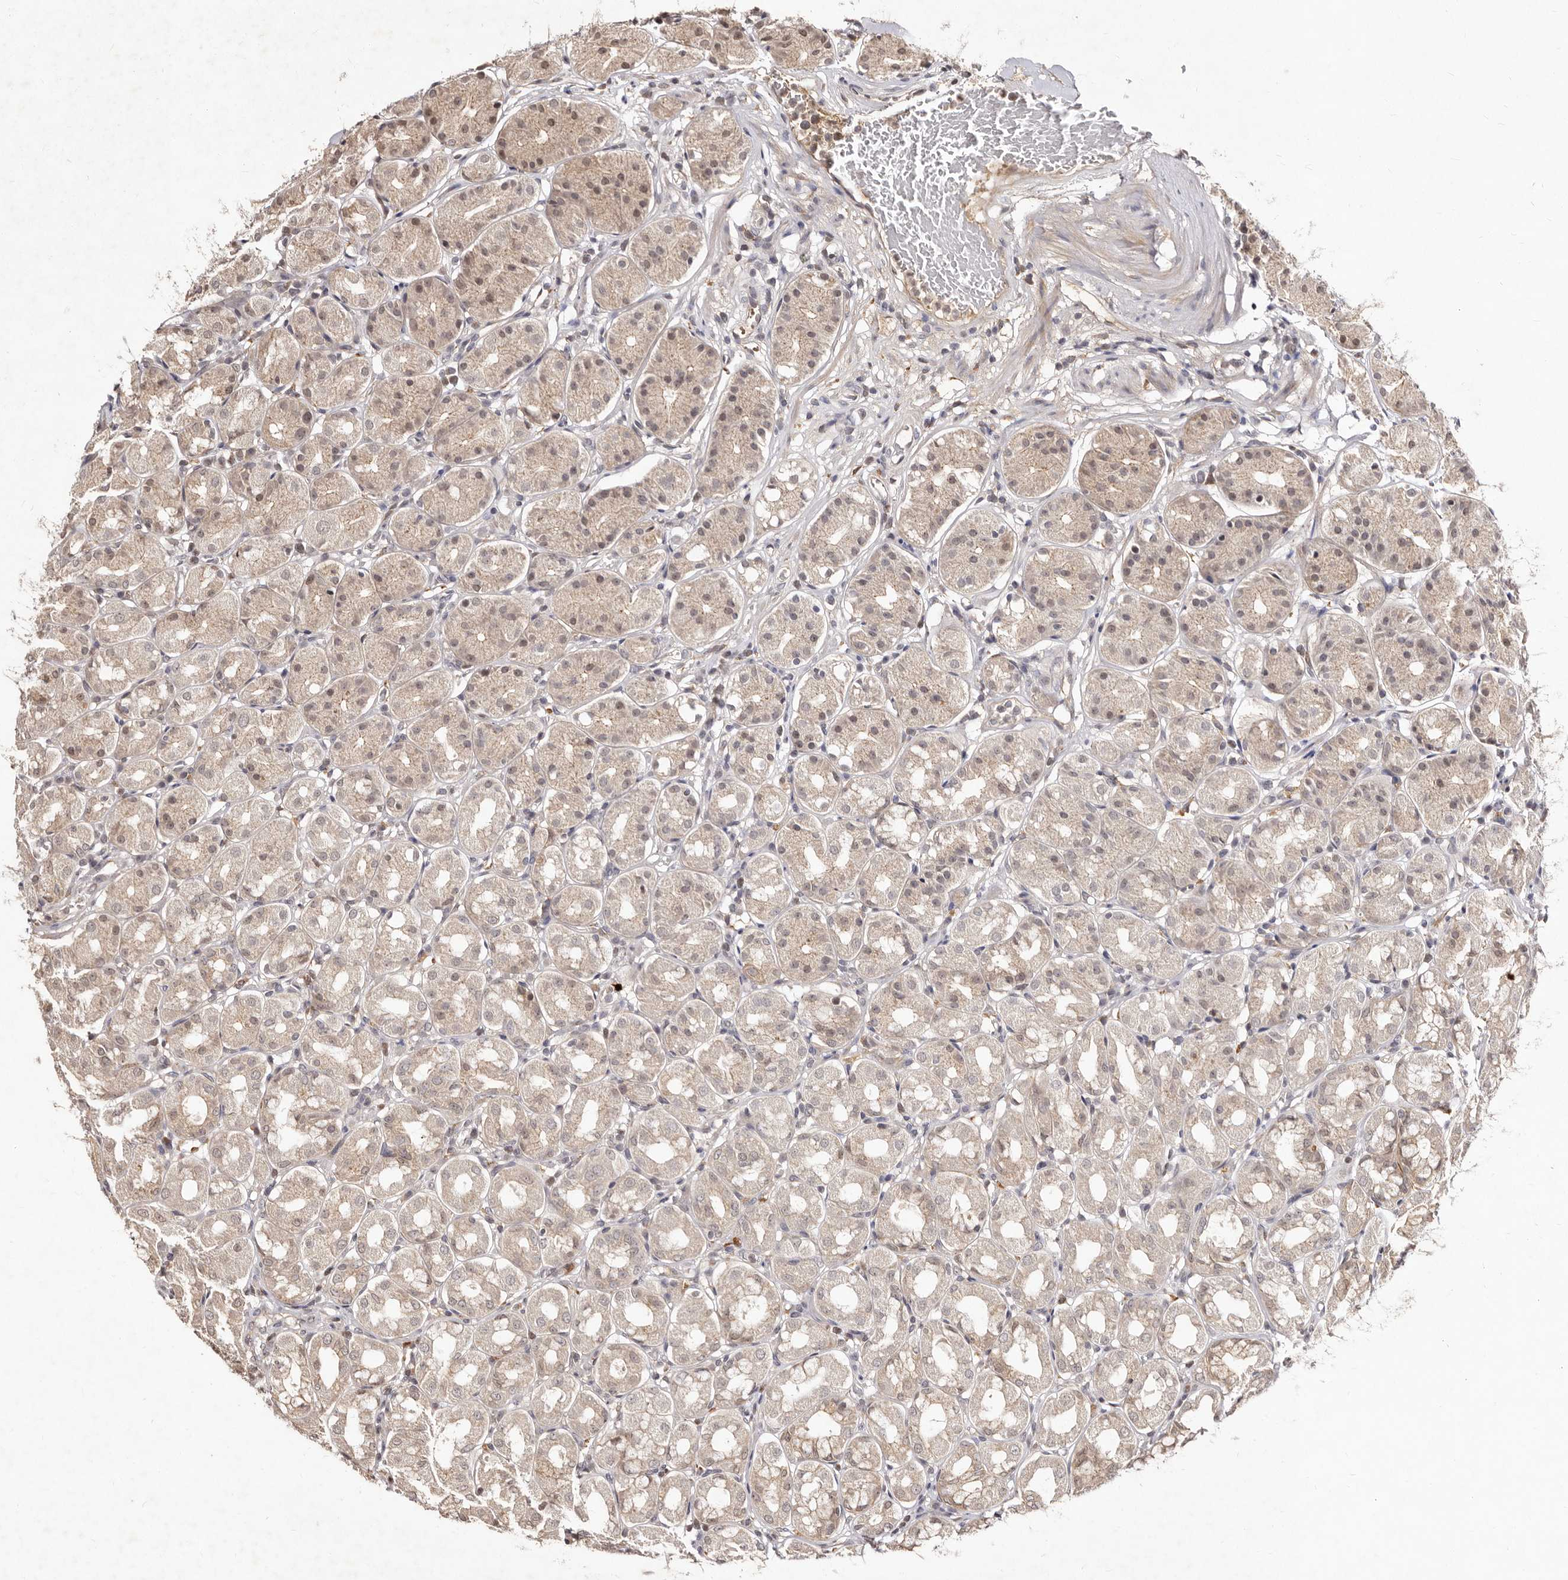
{"staining": {"intensity": "weak", "quantity": "<25%", "location": "cytoplasmic/membranous,nuclear"}, "tissue": "stomach", "cell_type": "Glandular cells", "image_type": "normal", "snomed": [{"axis": "morphology", "description": "Normal tissue, NOS"}, {"axis": "topography", "description": "Stomach"}, {"axis": "topography", "description": "Stomach, lower"}], "caption": "The photomicrograph shows no staining of glandular cells in unremarkable stomach. (Immunohistochemistry, brightfield microscopy, high magnification).", "gene": "LCORL", "patient": {"sex": "female", "age": 56}}